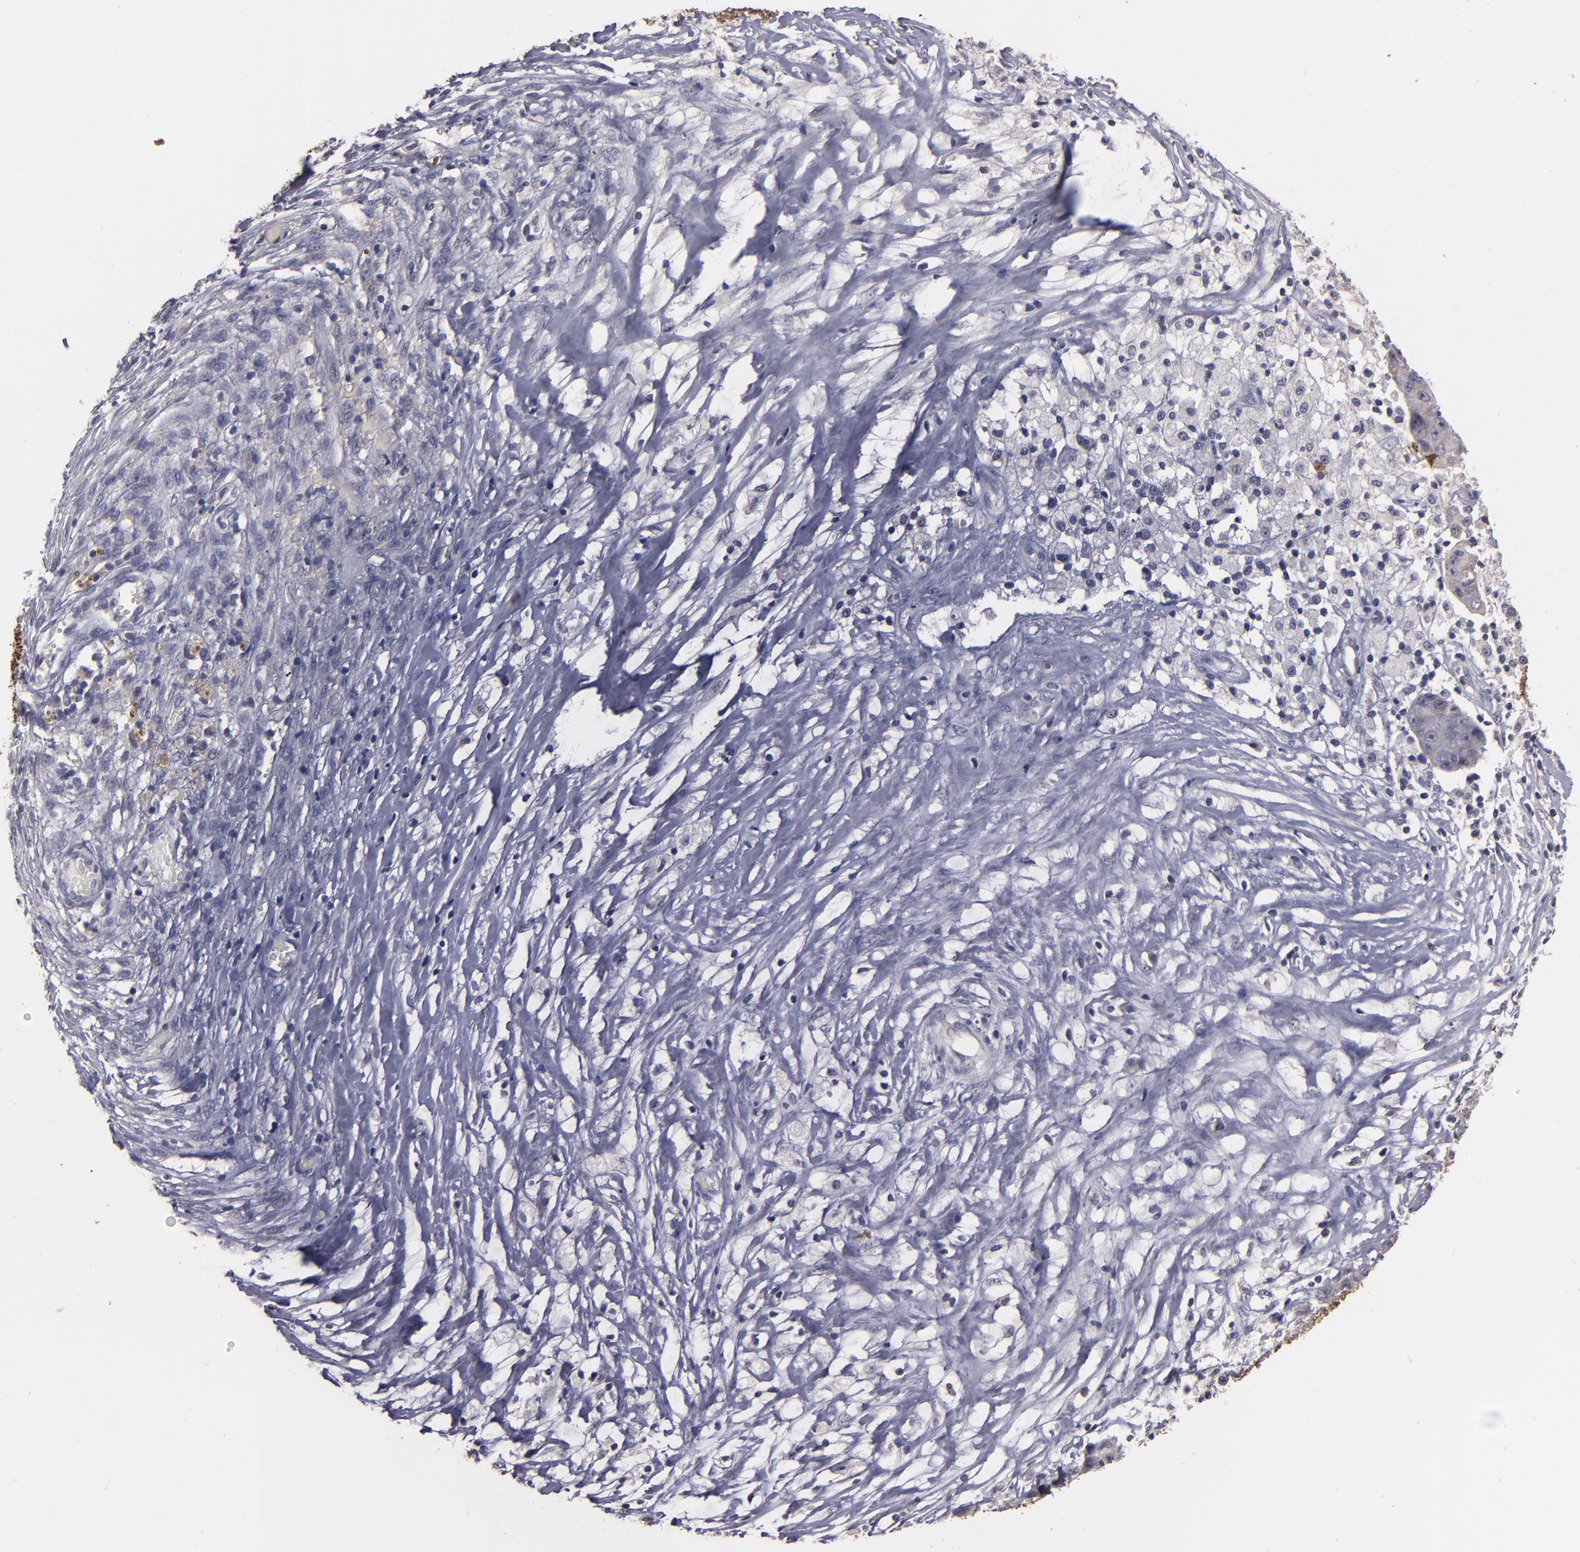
{"staining": {"intensity": "weak", "quantity": "<25%", "location": "cytoplasmic/membranous"}, "tissue": "ovarian cancer", "cell_type": "Tumor cells", "image_type": "cancer", "snomed": [{"axis": "morphology", "description": "Carcinoma, endometroid"}, {"axis": "topography", "description": "Ovary"}], "caption": "There is no significant expression in tumor cells of ovarian cancer. (Brightfield microscopy of DAB immunohistochemistry (IHC) at high magnification).", "gene": "S100A1", "patient": {"sex": "female", "age": 42}}